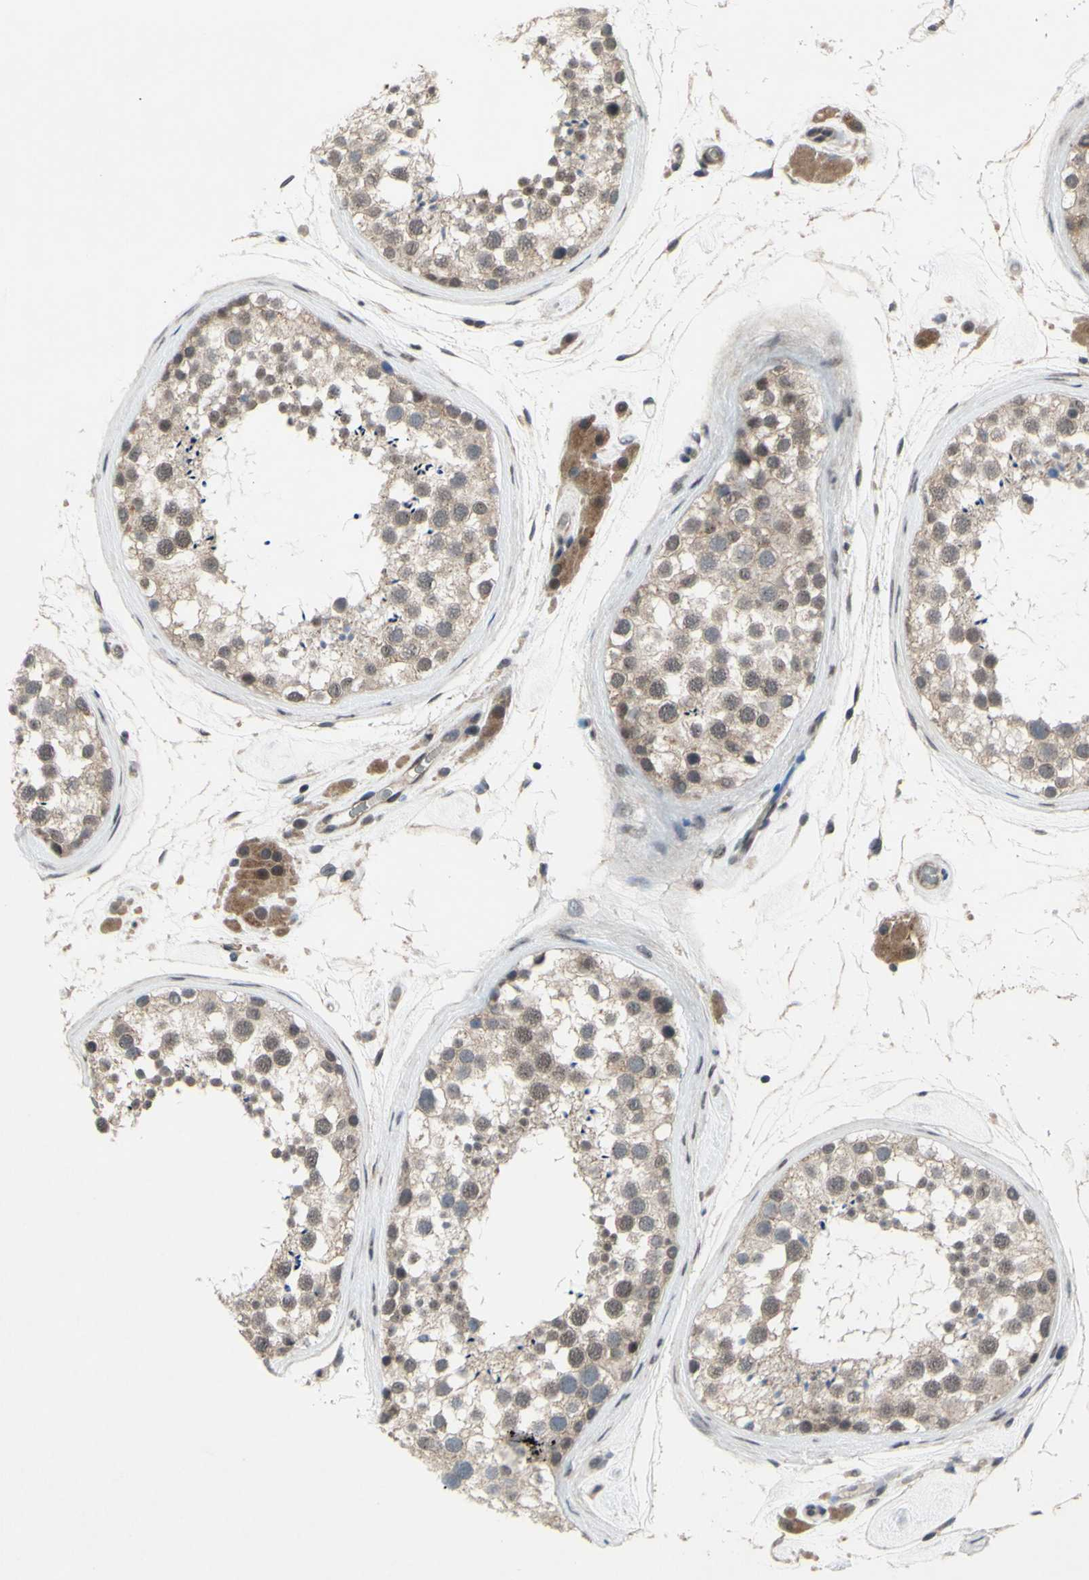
{"staining": {"intensity": "weak", "quantity": ">75%", "location": "cytoplasmic/membranous"}, "tissue": "testis", "cell_type": "Cells in seminiferous ducts", "image_type": "normal", "snomed": [{"axis": "morphology", "description": "Normal tissue, NOS"}, {"axis": "topography", "description": "Testis"}], "caption": "Brown immunohistochemical staining in normal human testis exhibits weak cytoplasmic/membranous expression in approximately >75% of cells in seminiferous ducts. Nuclei are stained in blue.", "gene": "TRDMT1", "patient": {"sex": "male", "age": 46}}